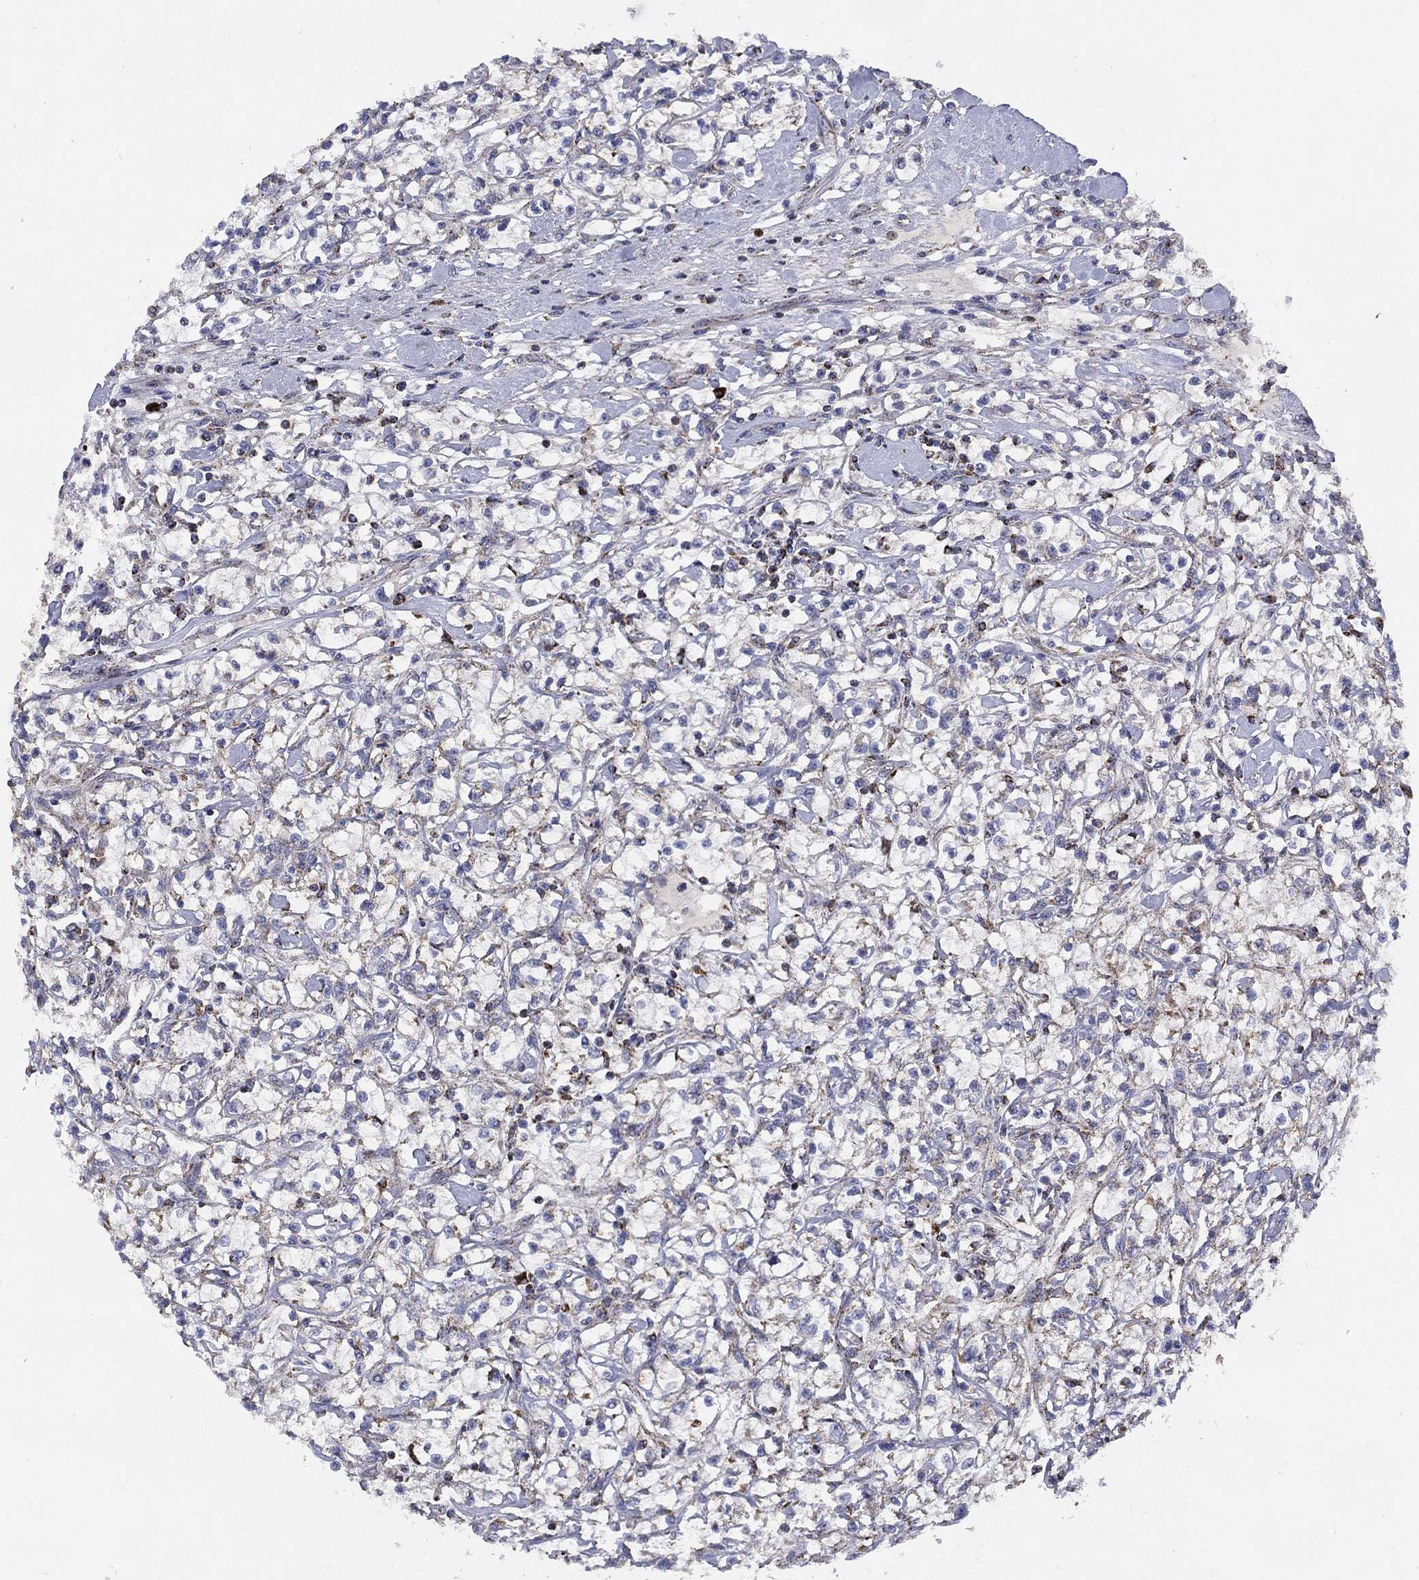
{"staining": {"intensity": "weak", "quantity": "25%-75%", "location": "cytoplasmic/membranous"}, "tissue": "renal cancer", "cell_type": "Tumor cells", "image_type": "cancer", "snomed": [{"axis": "morphology", "description": "Adenocarcinoma, NOS"}, {"axis": "topography", "description": "Kidney"}], "caption": "This micrograph reveals IHC staining of human renal adenocarcinoma, with low weak cytoplasmic/membranous positivity in about 25%-75% of tumor cells.", "gene": "PPP2R5A", "patient": {"sex": "female", "age": 59}}